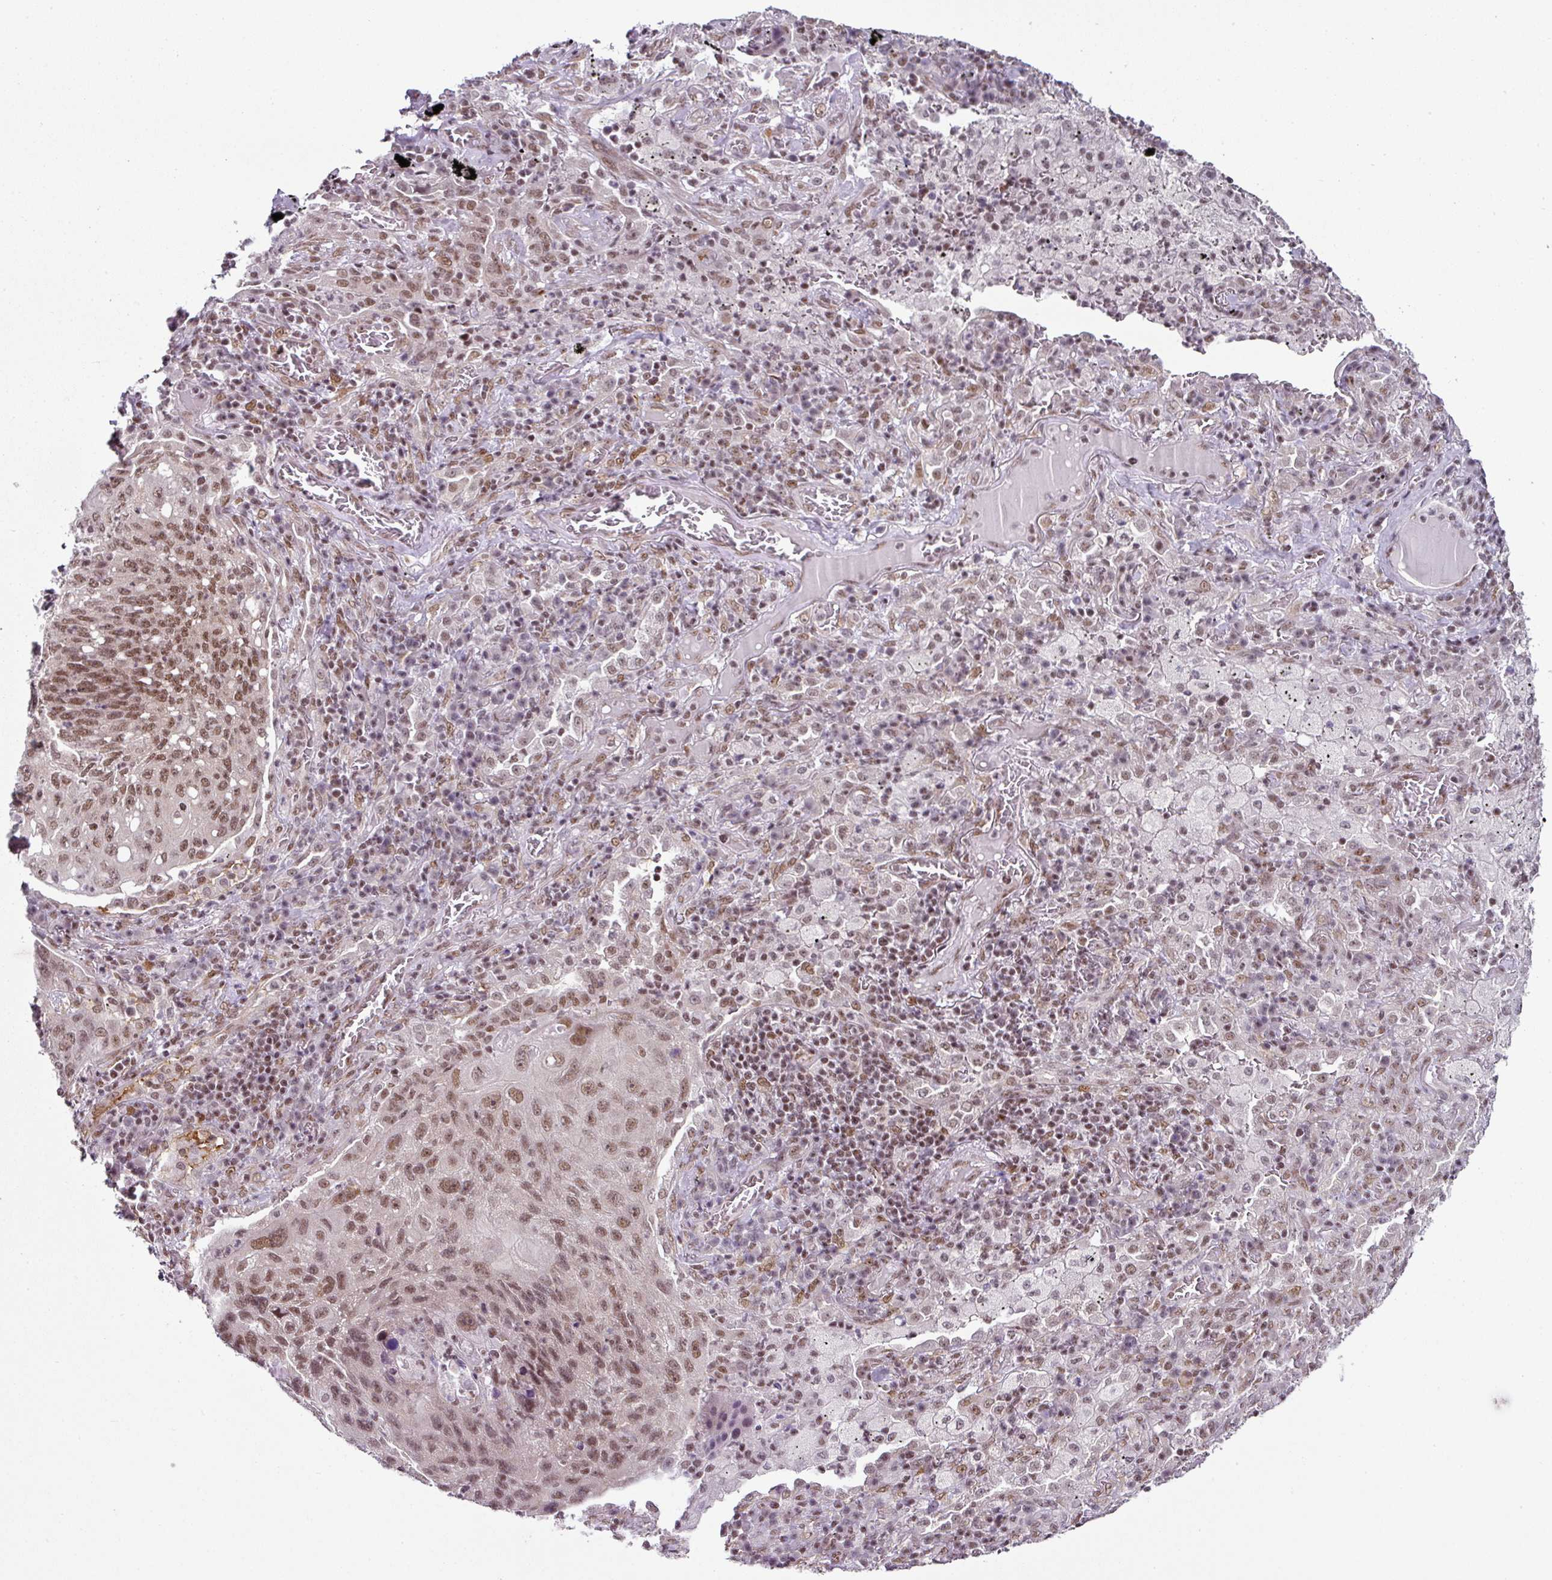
{"staining": {"intensity": "moderate", "quantity": ">75%", "location": "nuclear"}, "tissue": "lung cancer", "cell_type": "Tumor cells", "image_type": "cancer", "snomed": [{"axis": "morphology", "description": "Squamous cell carcinoma, NOS"}, {"axis": "topography", "description": "Lung"}], "caption": "Immunohistochemical staining of human lung cancer (squamous cell carcinoma) exhibits moderate nuclear protein staining in about >75% of tumor cells.", "gene": "NFYA", "patient": {"sex": "female", "age": 63}}